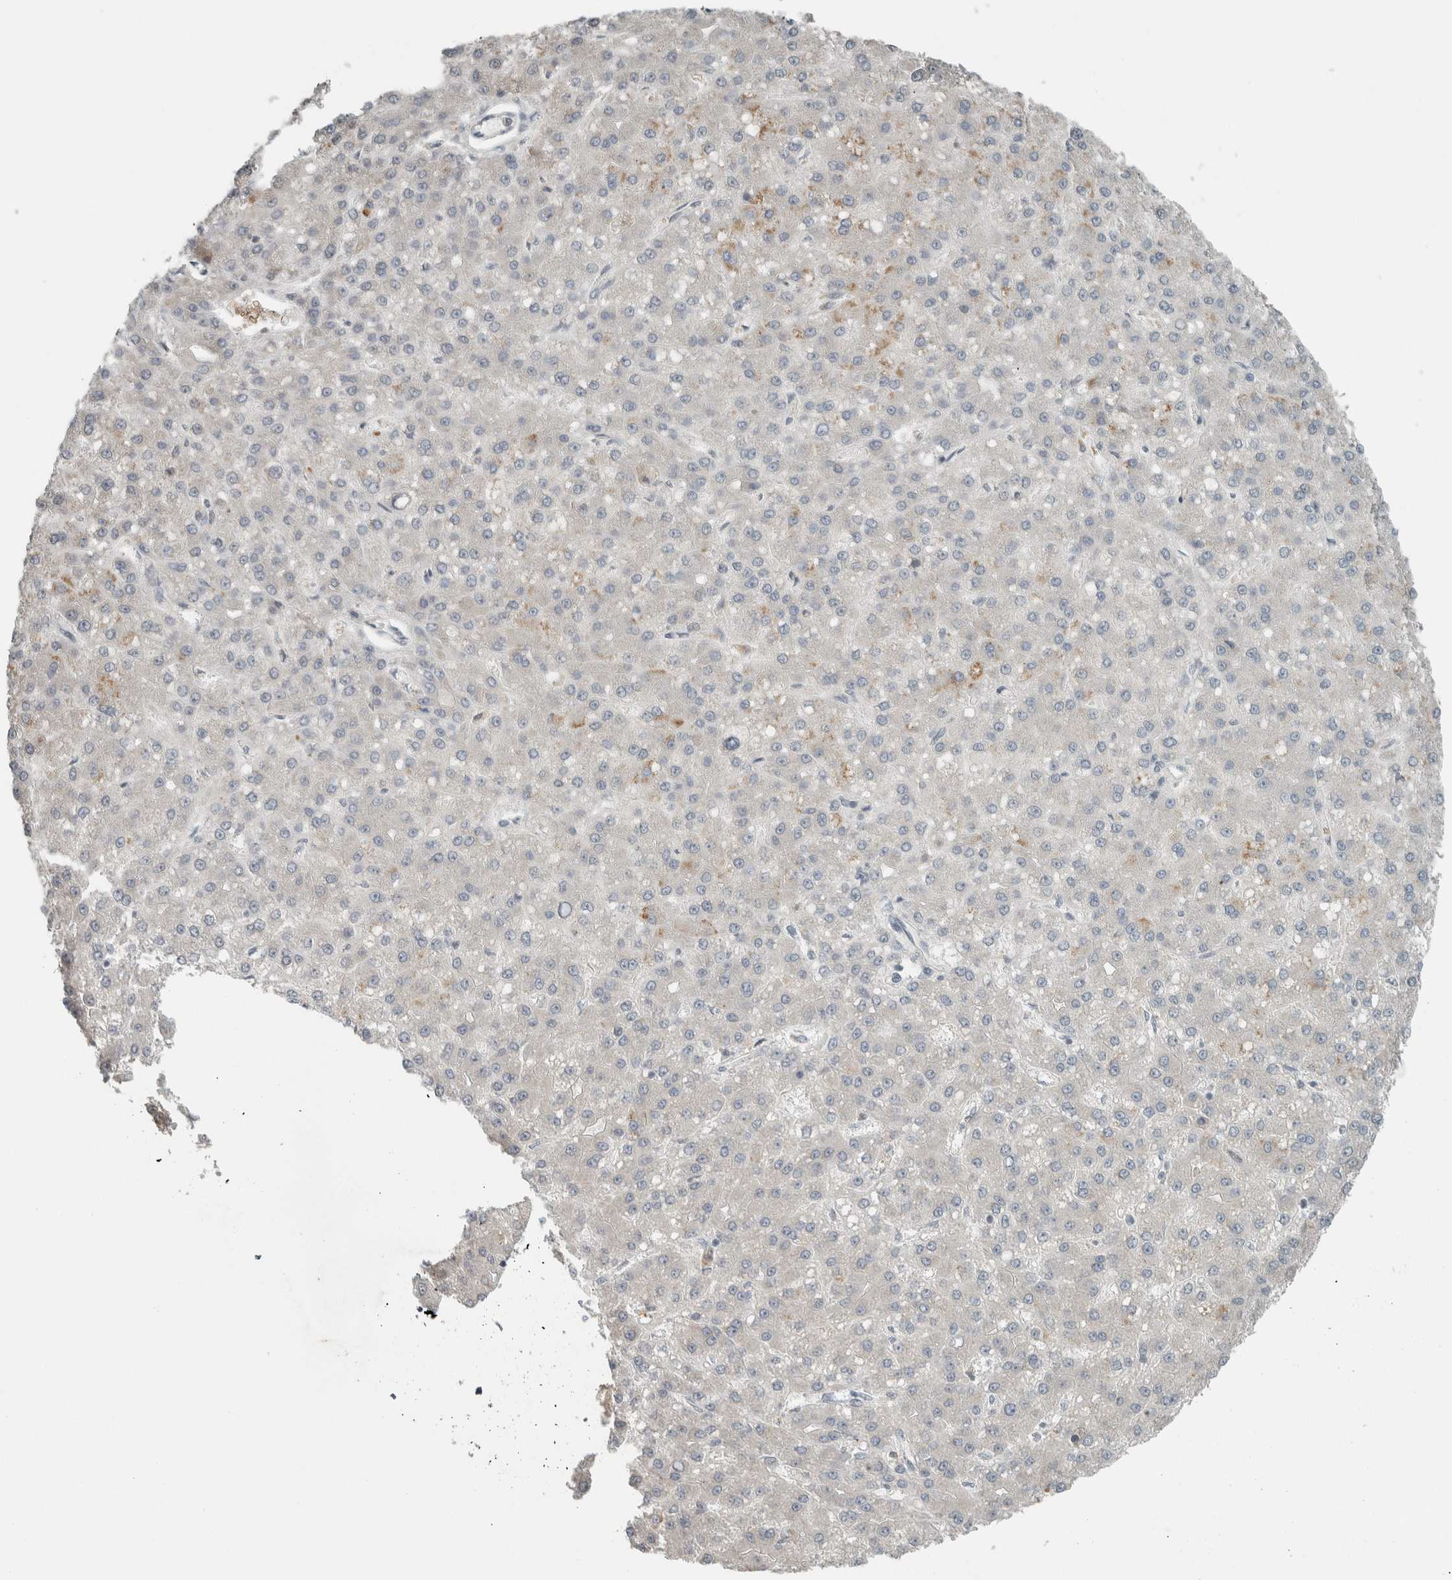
{"staining": {"intensity": "negative", "quantity": "none", "location": "none"}, "tissue": "liver cancer", "cell_type": "Tumor cells", "image_type": "cancer", "snomed": [{"axis": "morphology", "description": "Carcinoma, Hepatocellular, NOS"}, {"axis": "topography", "description": "Liver"}], "caption": "Hepatocellular carcinoma (liver) was stained to show a protein in brown. There is no significant expression in tumor cells. (DAB immunohistochemistry (IHC), high magnification).", "gene": "TRIT1", "patient": {"sex": "male", "age": 67}}